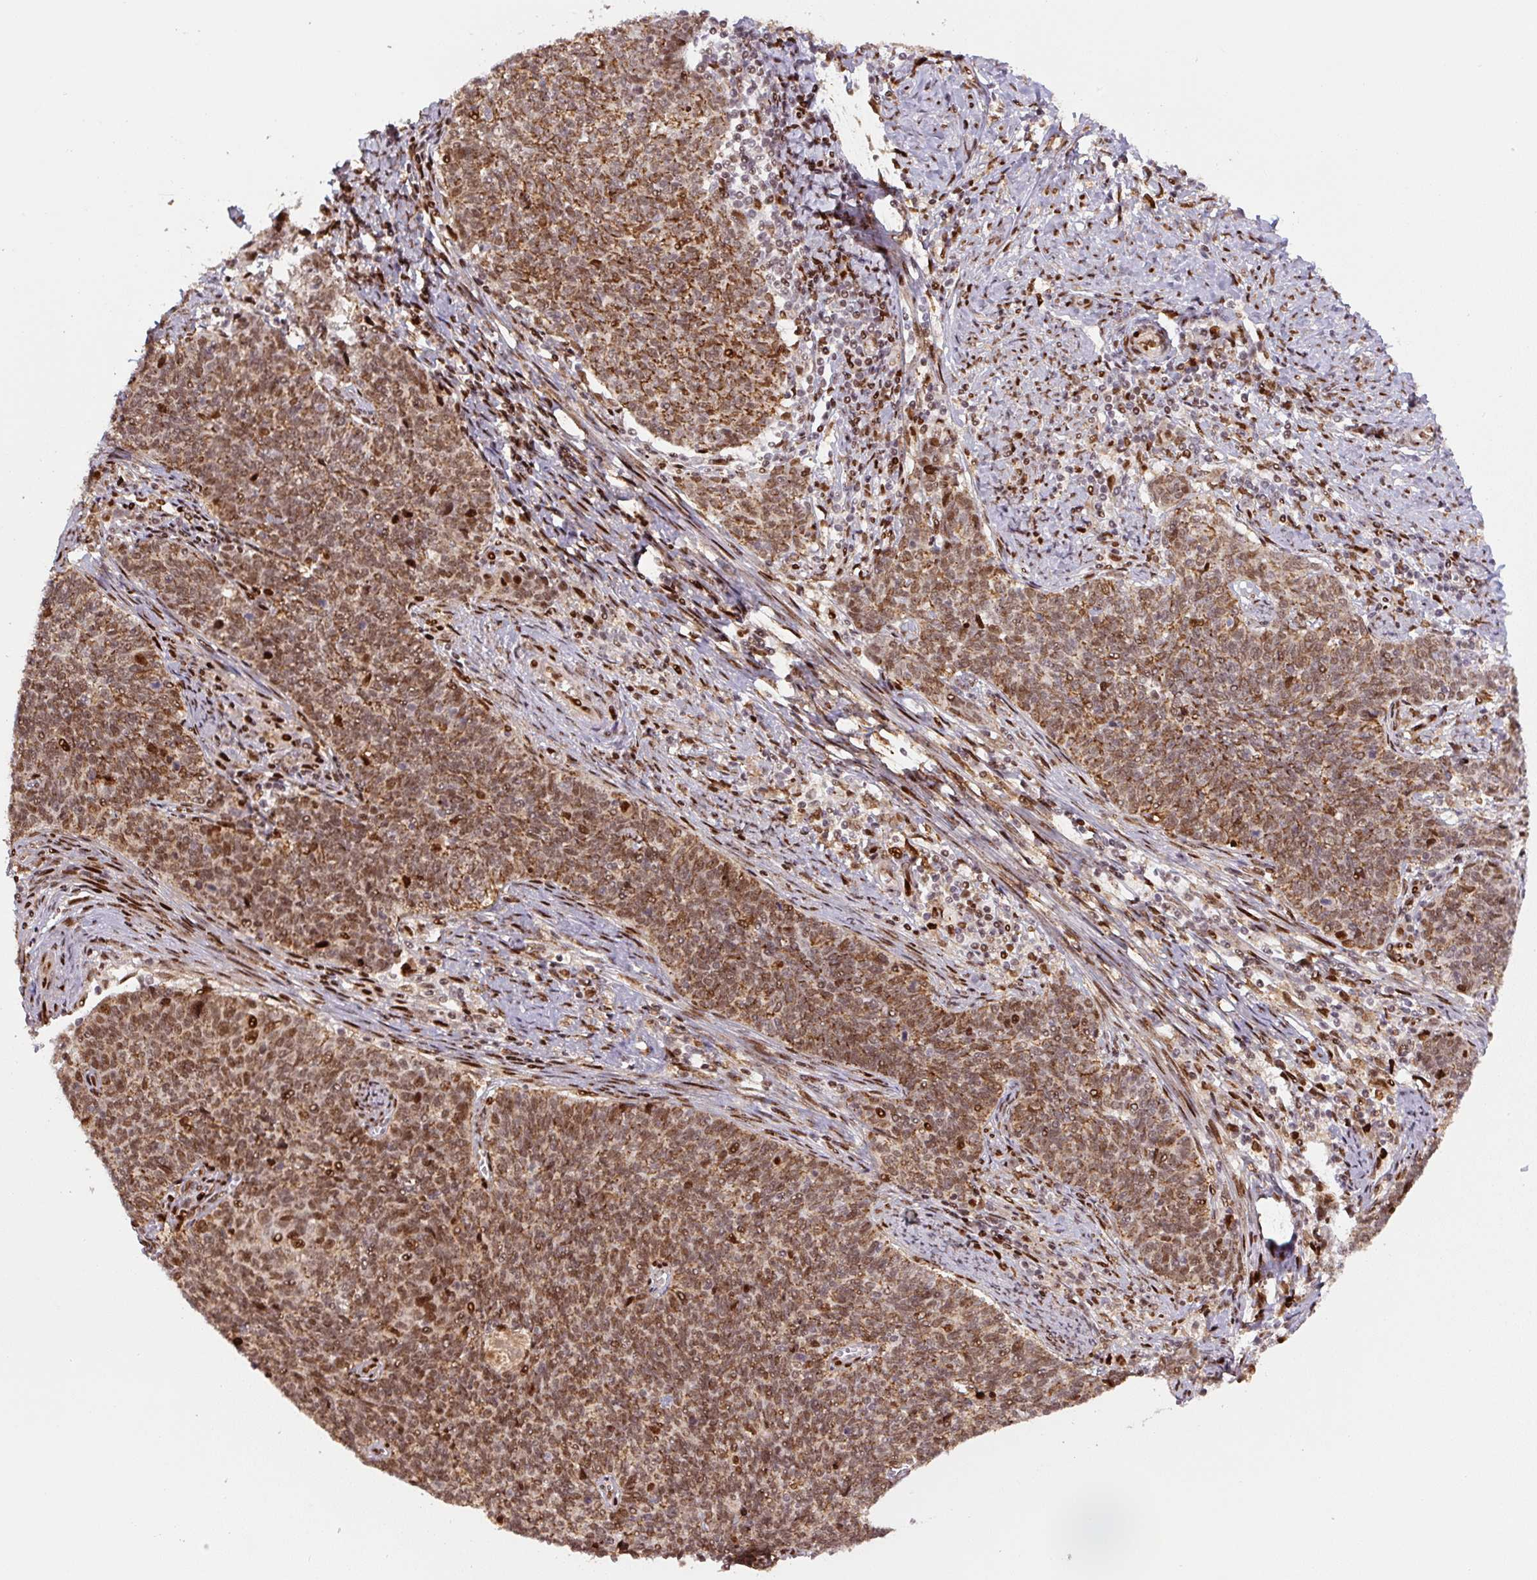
{"staining": {"intensity": "moderate", "quantity": ">75%", "location": "cytoplasmic/membranous,nuclear"}, "tissue": "cervical cancer", "cell_type": "Tumor cells", "image_type": "cancer", "snomed": [{"axis": "morphology", "description": "Squamous cell carcinoma, NOS"}, {"axis": "topography", "description": "Cervix"}], "caption": "Cervical cancer was stained to show a protein in brown. There is medium levels of moderate cytoplasmic/membranous and nuclear expression in about >75% of tumor cells. (DAB IHC with brightfield microscopy, high magnification).", "gene": "PYDC2", "patient": {"sex": "female", "age": 39}}